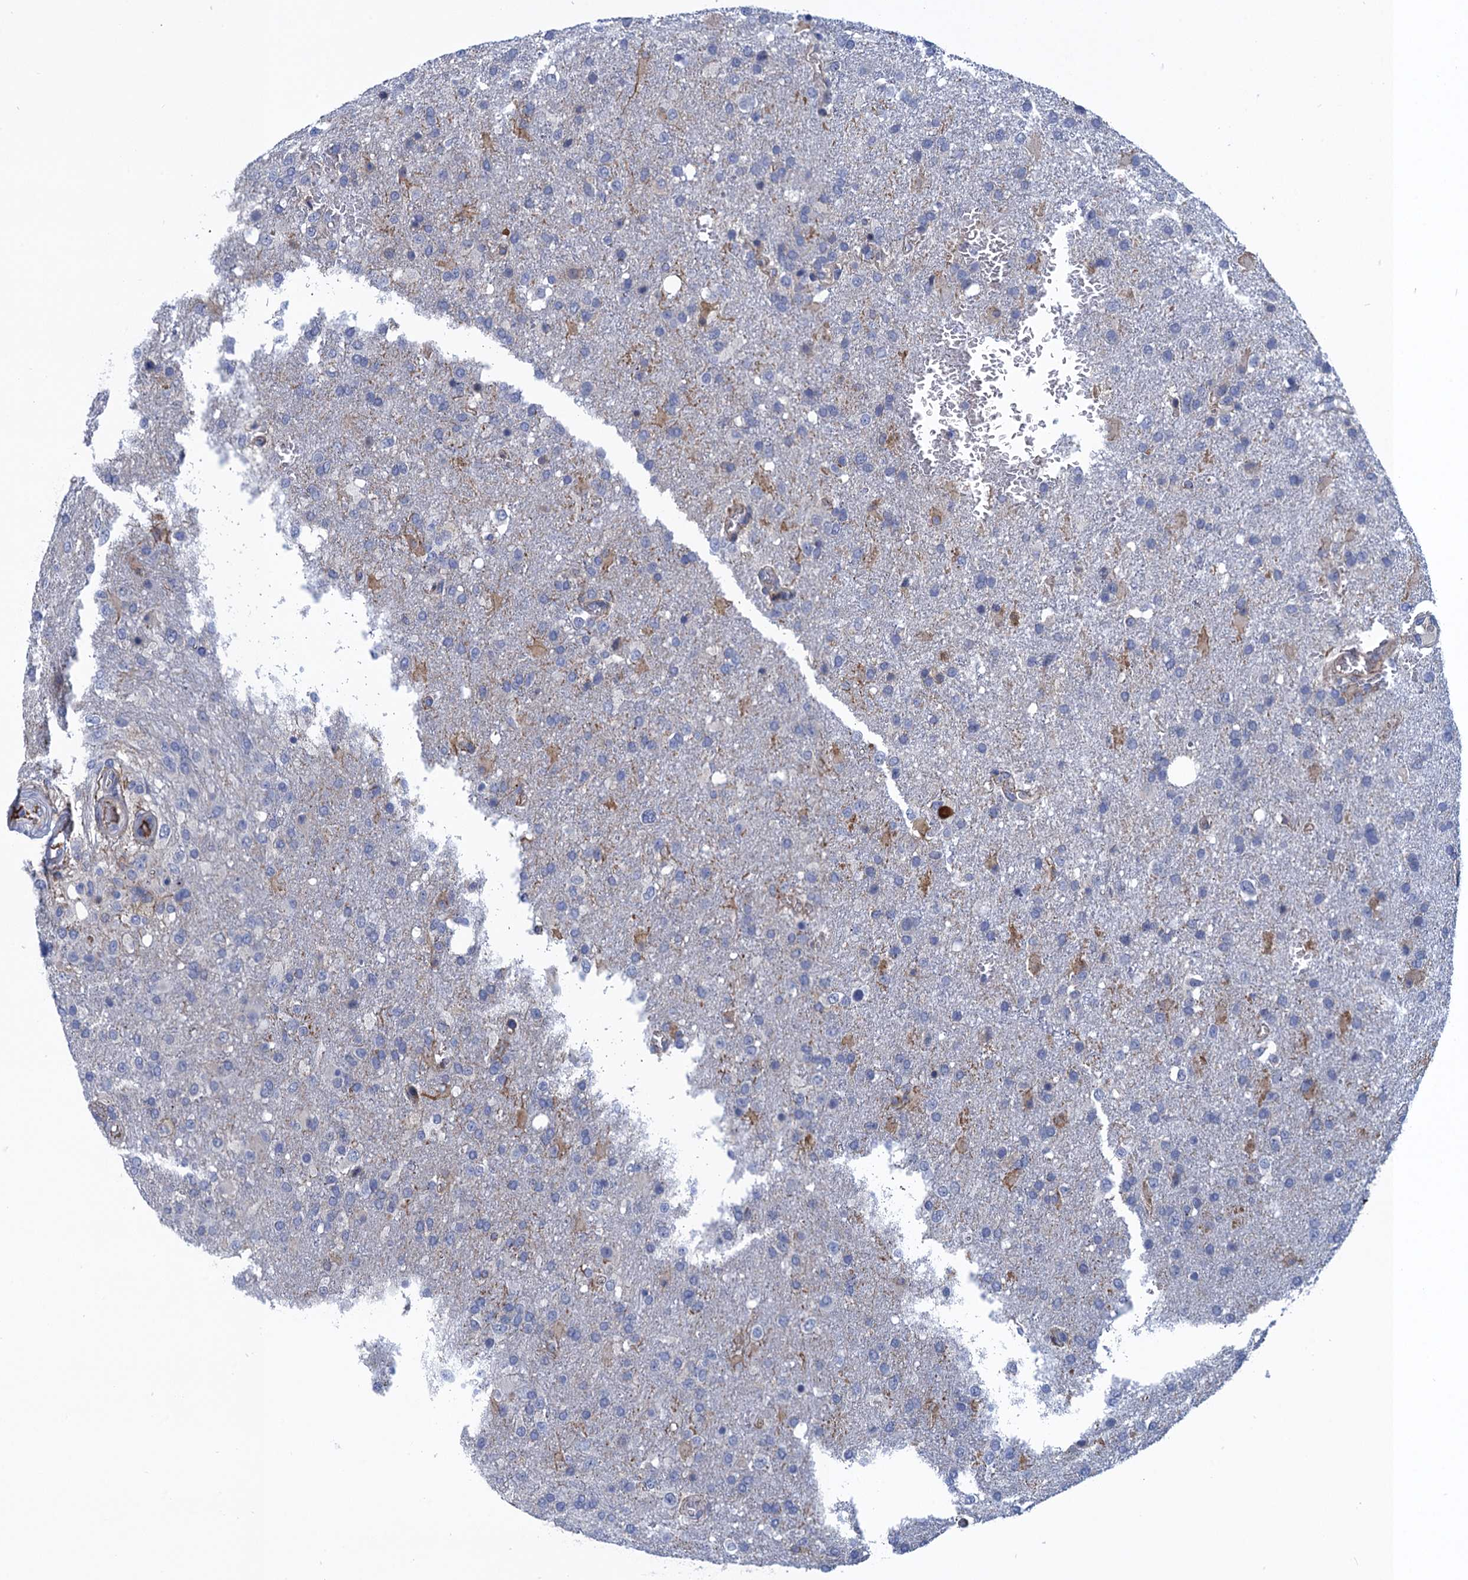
{"staining": {"intensity": "negative", "quantity": "none", "location": "none"}, "tissue": "glioma", "cell_type": "Tumor cells", "image_type": "cancer", "snomed": [{"axis": "morphology", "description": "Glioma, malignant, High grade"}, {"axis": "topography", "description": "Brain"}], "caption": "A high-resolution image shows immunohistochemistry (IHC) staining of glioma, which demonstrates no significant staining in tumor cells.", "gene": "DNHD1", "patient": {"sex": "female", "age": 74}}